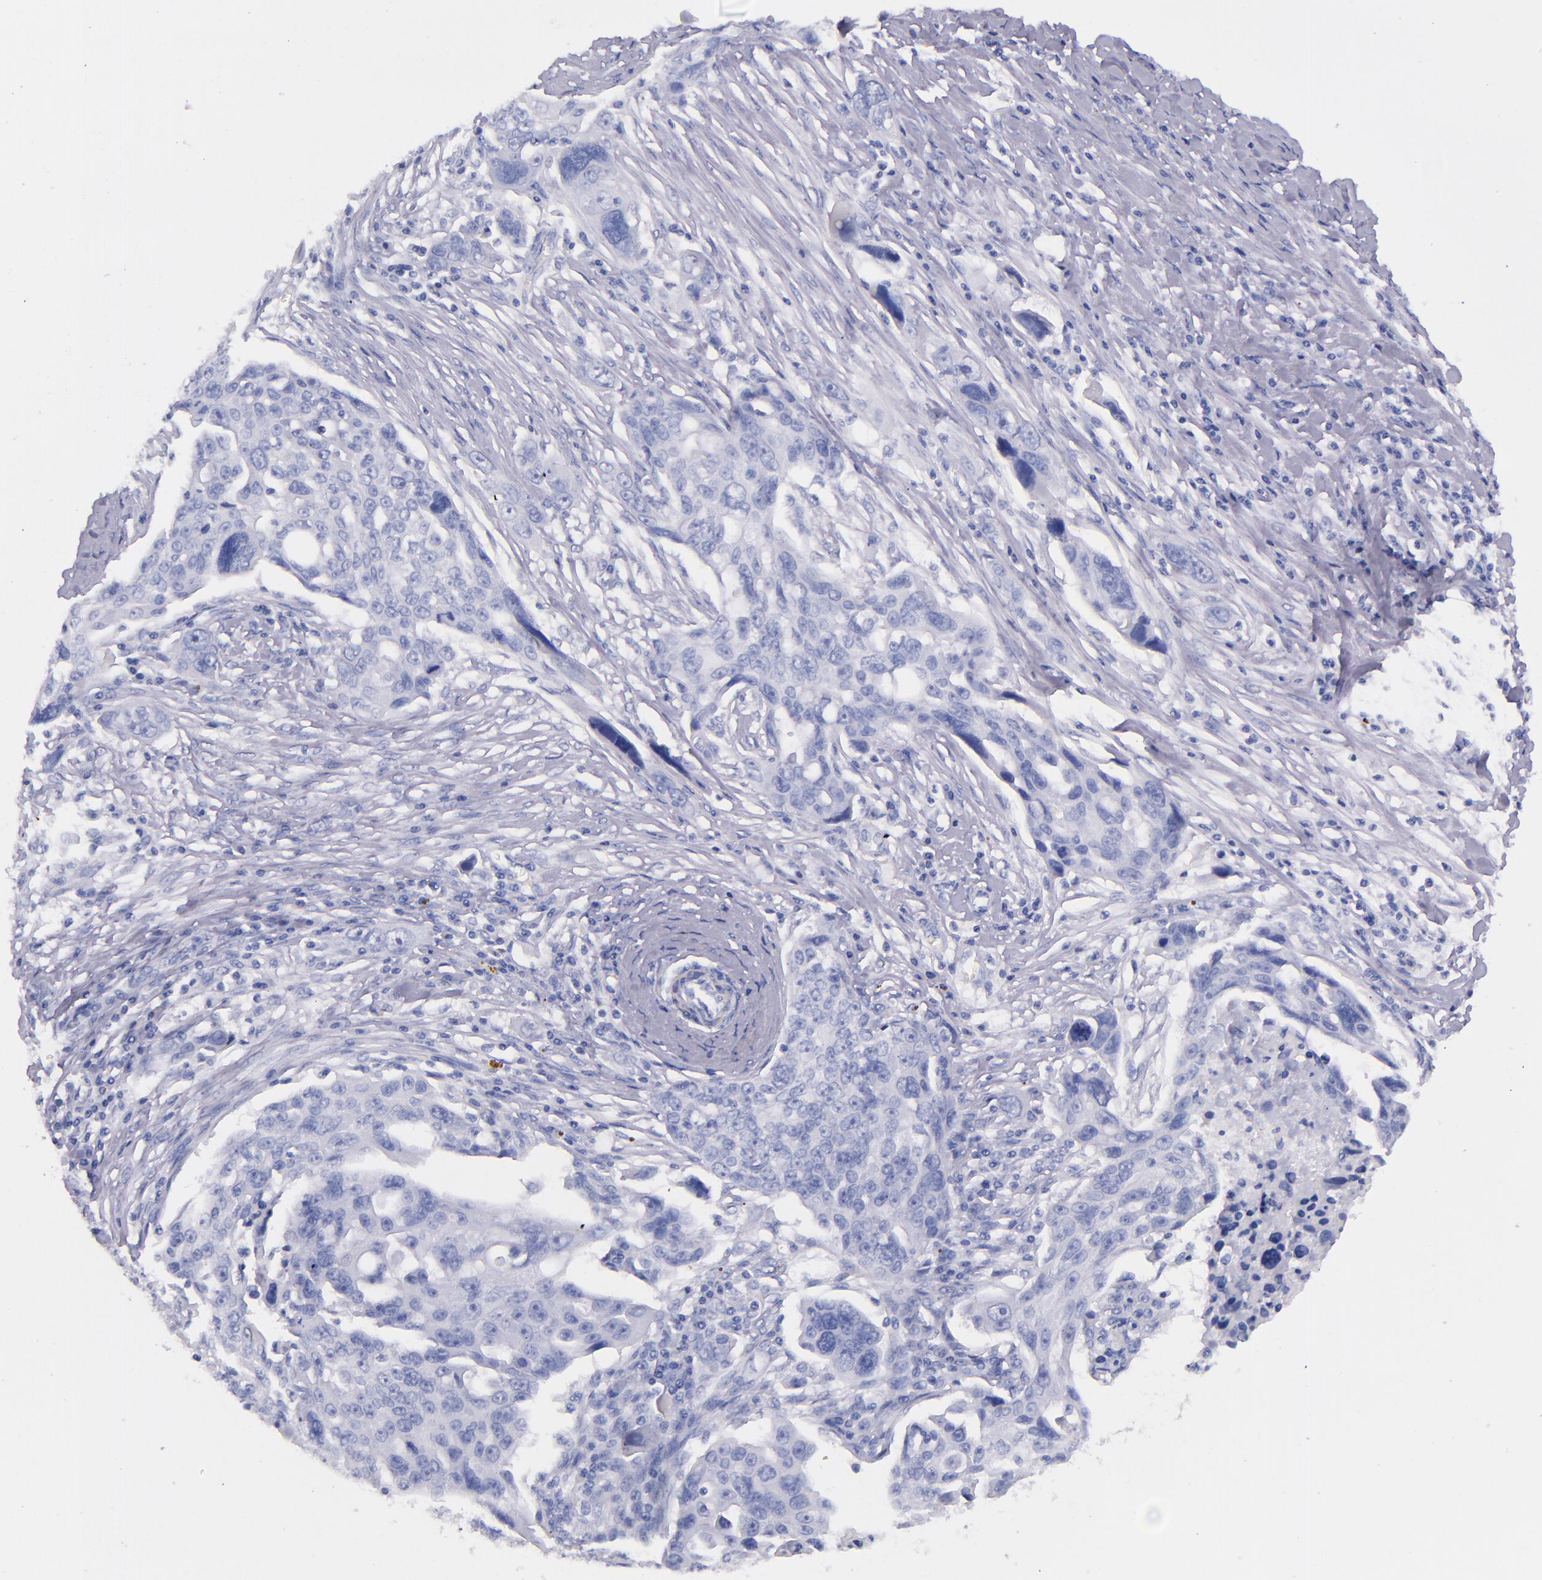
{"staining": {"intensity": "negative", "quantity": "none", "location": "none"}, "tissue": "ovarian cancer", "cell_type": "Tumor cells", "image_type": "cancer", "snomed": [{"axis": "morphology", "description": "Carcinoma, endometroid"}, {"axis": "topography", "description": "Ovary"}], "caption": "Image shows no protein staining in tumor cells of ovarian cancer (endometroid carcinoma) tissue.", "gene": "SFTPA2", "patient": {"sex": "female", "age": 75}}